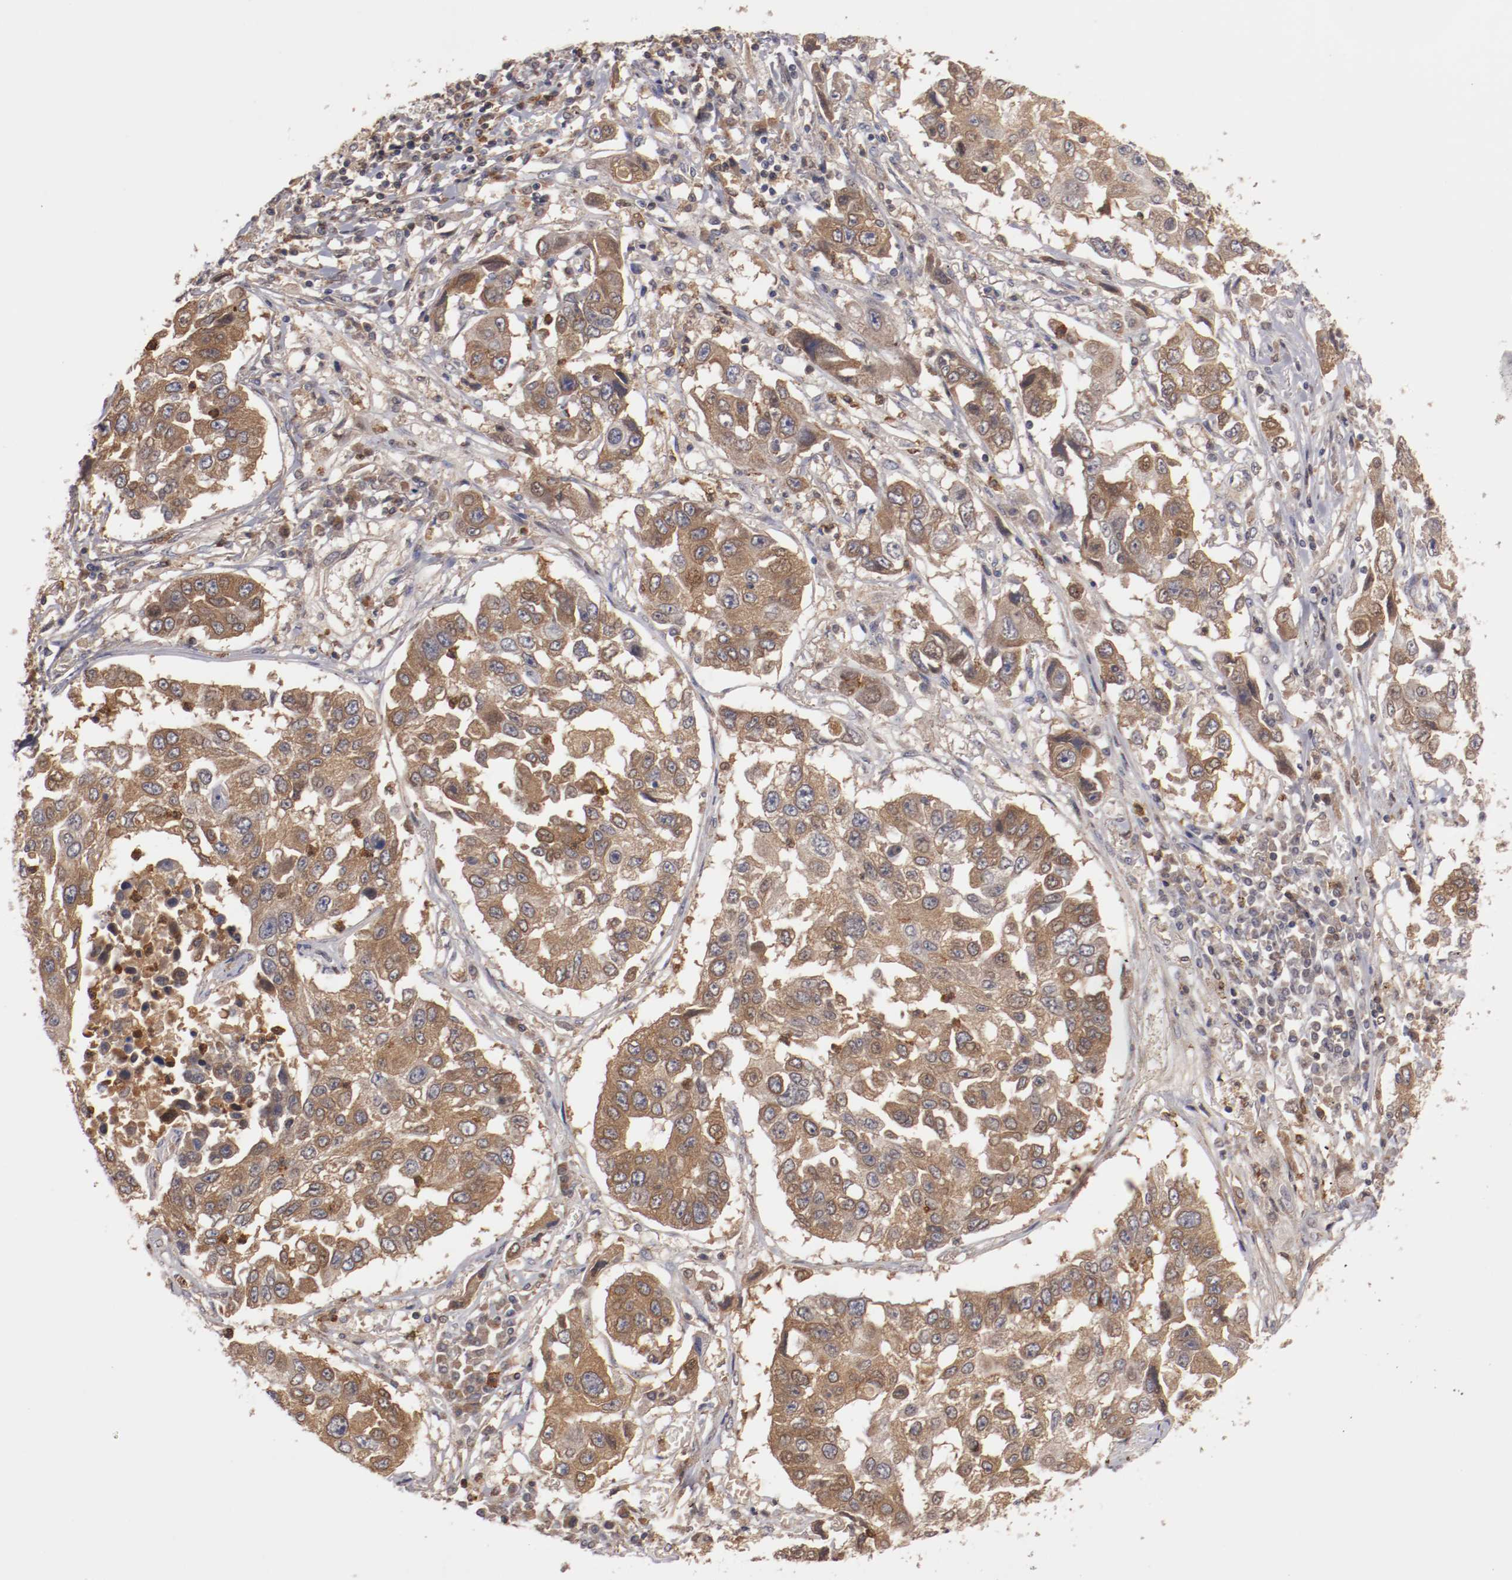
{"staining": {"intensity": "moderate", "quantity": ">75%", "location": "cytoplasmic/membranous"}, "tissue": "lung cancer", "cell_type": "Tumor cells", "image_type": "cancer", "snomed": [{"axis": "morphology", "description": "Squamous cell carcinoma, NOS"}, {"axis": "topography", "description": "Lung"}], "caption": "Immunohistochemistry (IHC) of human squamous cell carcinoma (lung) reveals medium levels of moderate cytoplasmic/membranous positivity in about >75% of tumor cells.", "gene": "SERPINA7", "patient": {"sex": "male", "age": 71}}